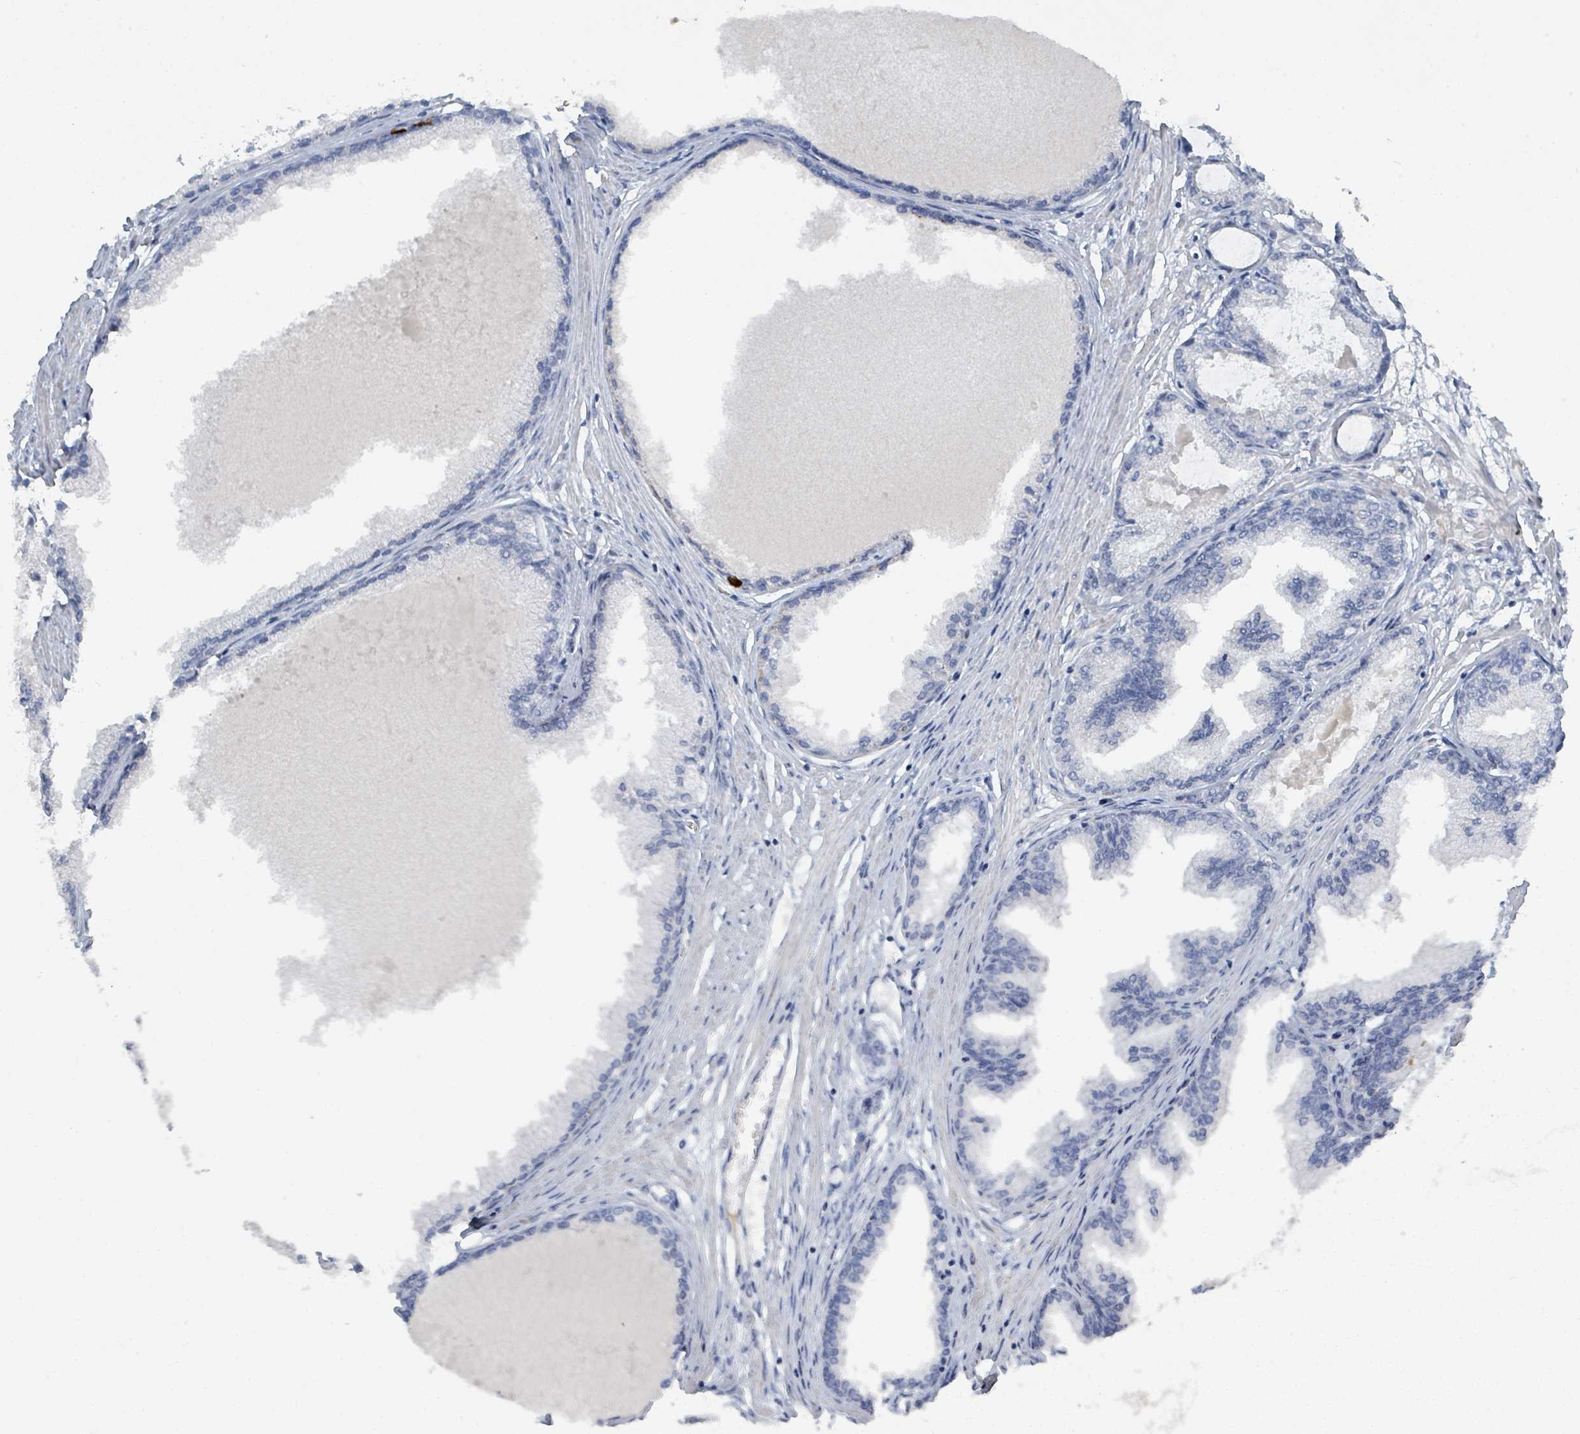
{"staining": {"intensity": "negative", "quantity": "none", "location": "none"}, "tissue": "prostate cancer", "cell_type": "Tumor cells", "image_type": "cancer", "snomed": [{"axis": "morphology", "description": "Adenocarcinoma, Low grade"}, {"axis": "topography", "description": "Prostate"}], "caption": "Prostate cancer (low-grade adenocarcinoma) stained for a protein using immunohistochemistry demonstrates no staining tumor cells.", "gene": "RAB33B", "patient": {"sex": "male", "age": 63}}